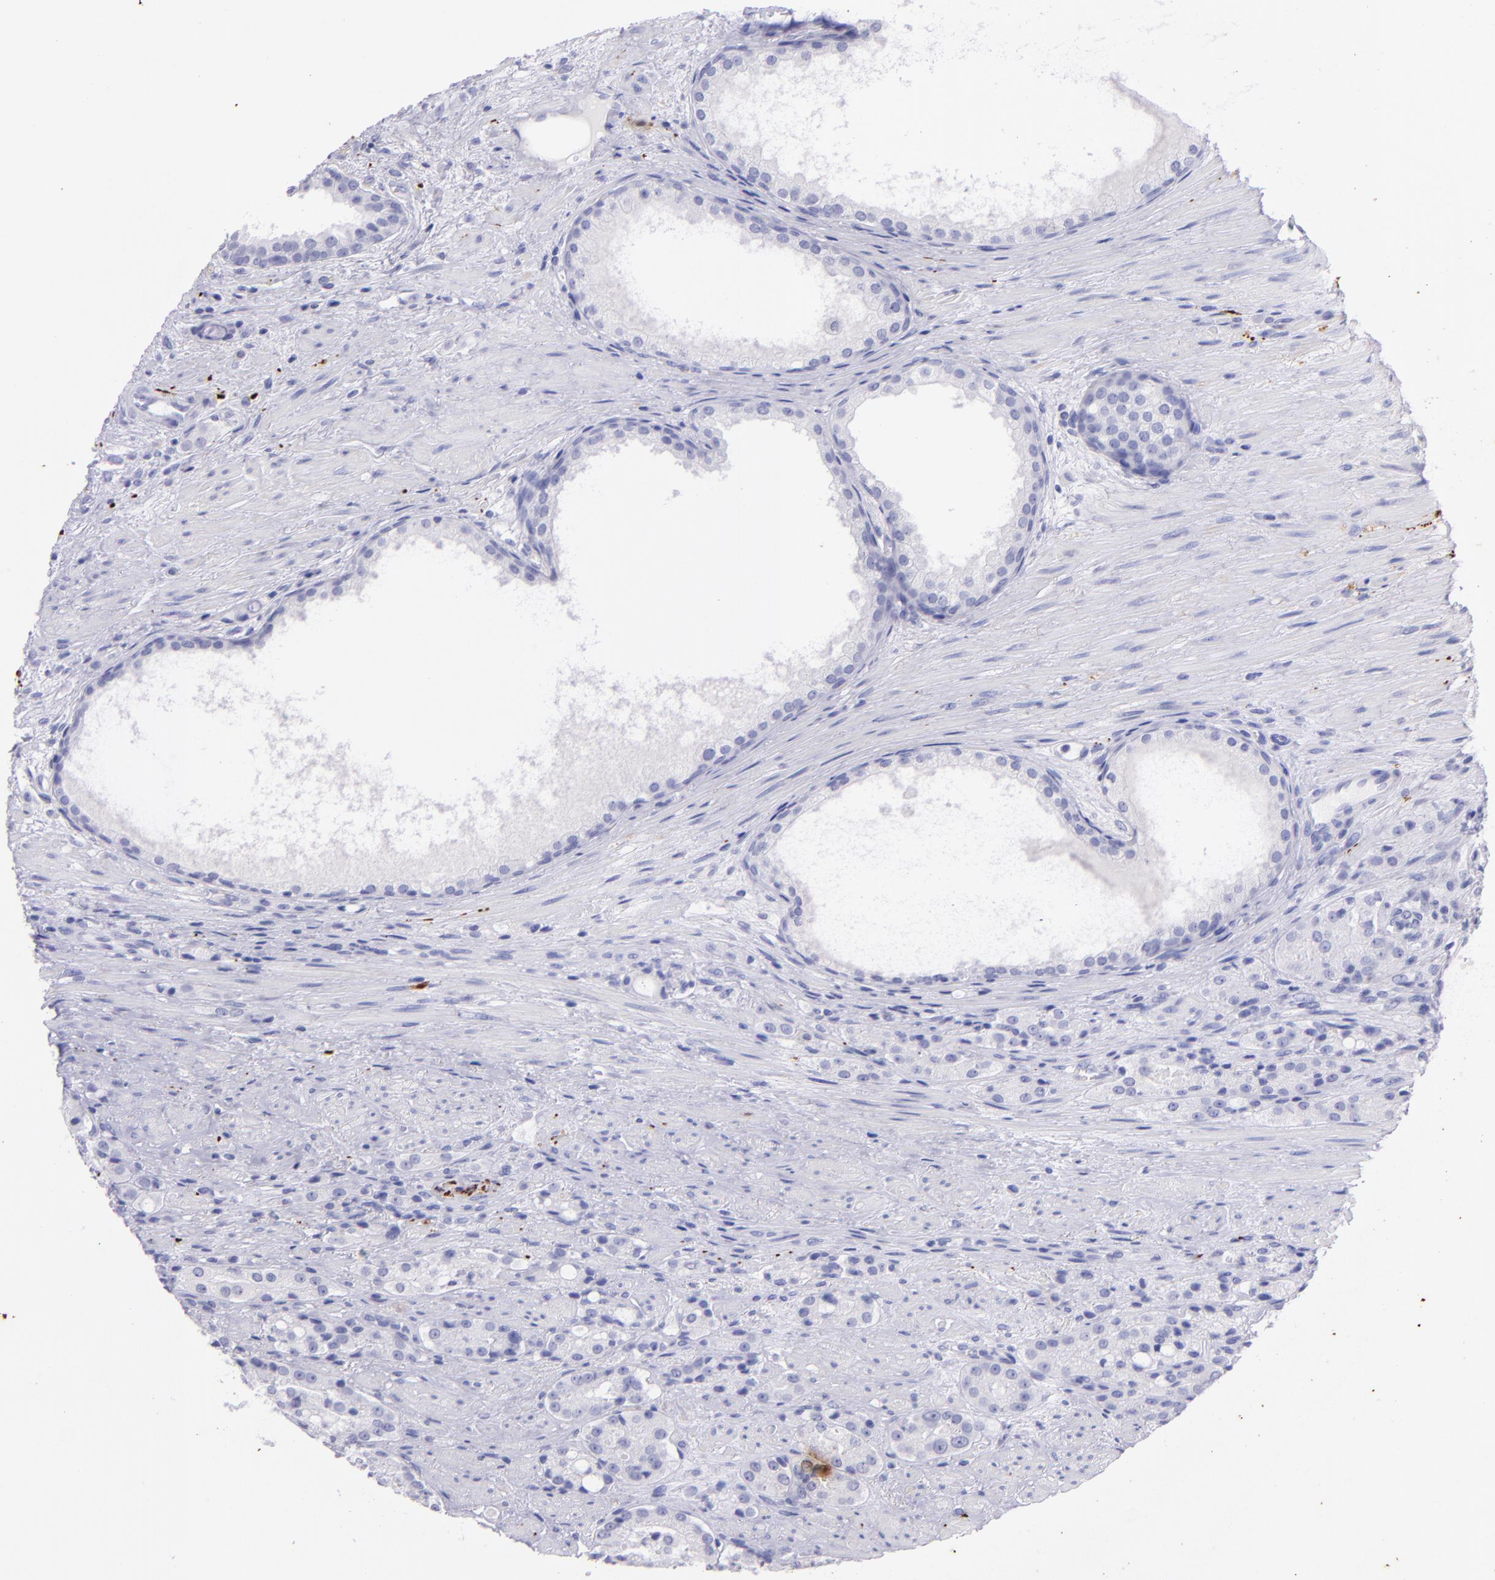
{"staining": {"intensity": "negative", "quantity": "none", "location": "none"}, "tissue": "prostate cancer", "cell_type": "Tumor cells", "image_type": "cancer", "snomed": [{"axis": "morphology", "description": "Adenocarcinoma, High grade"}, {"axis": "topography", "description": "Prostate"}], "caption": "Immunohistochemical staining of human prostate high-grade adenocarcinoma shows no significant positivity in tumor cells.", "gene": "UCHL1", "patient": {"sex": "male", "age": 72}}